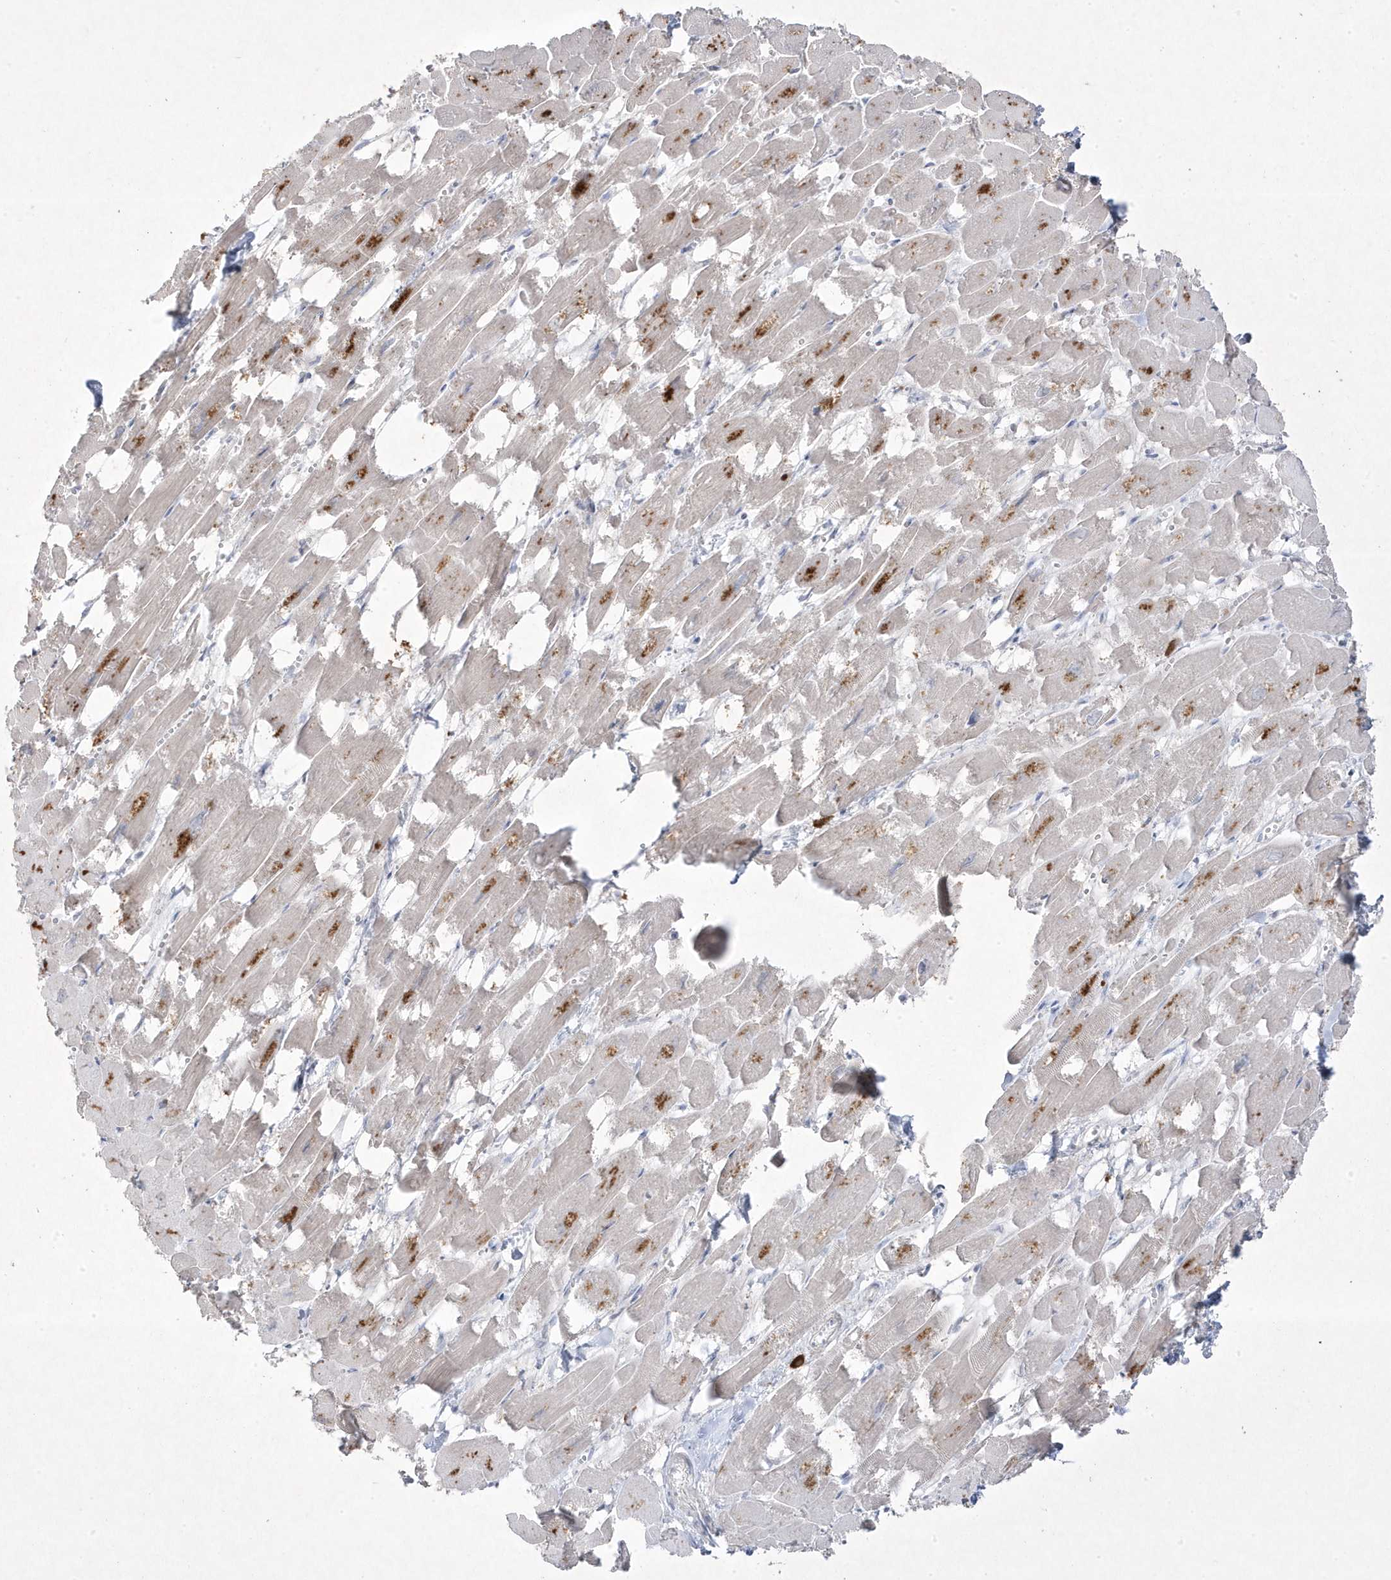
{"staining": {"intensity": "moderate", "quantity": "25%-75%", "location": "cytoplasmic/membranous"}, "tissue": "heart muscle", "cell_type": "Cardiomyocytes", "image_type": "normal", "snomed": [{"axis": "morphology", "description": "Normal tissue, NOS"}, {"axis": "topography", "description": "Heart"}], "caption": "Immunohistochemistry (IHC) image of unremarkable human heart muscle stained for a protein (brown), which shows medium levels of moderate cytoplasmic/membranous staining in approximately 25%-75% of cardiomyocytes.", "gene": "ADAMTSL3", "patient": {"sex": "male", "age": 54}}